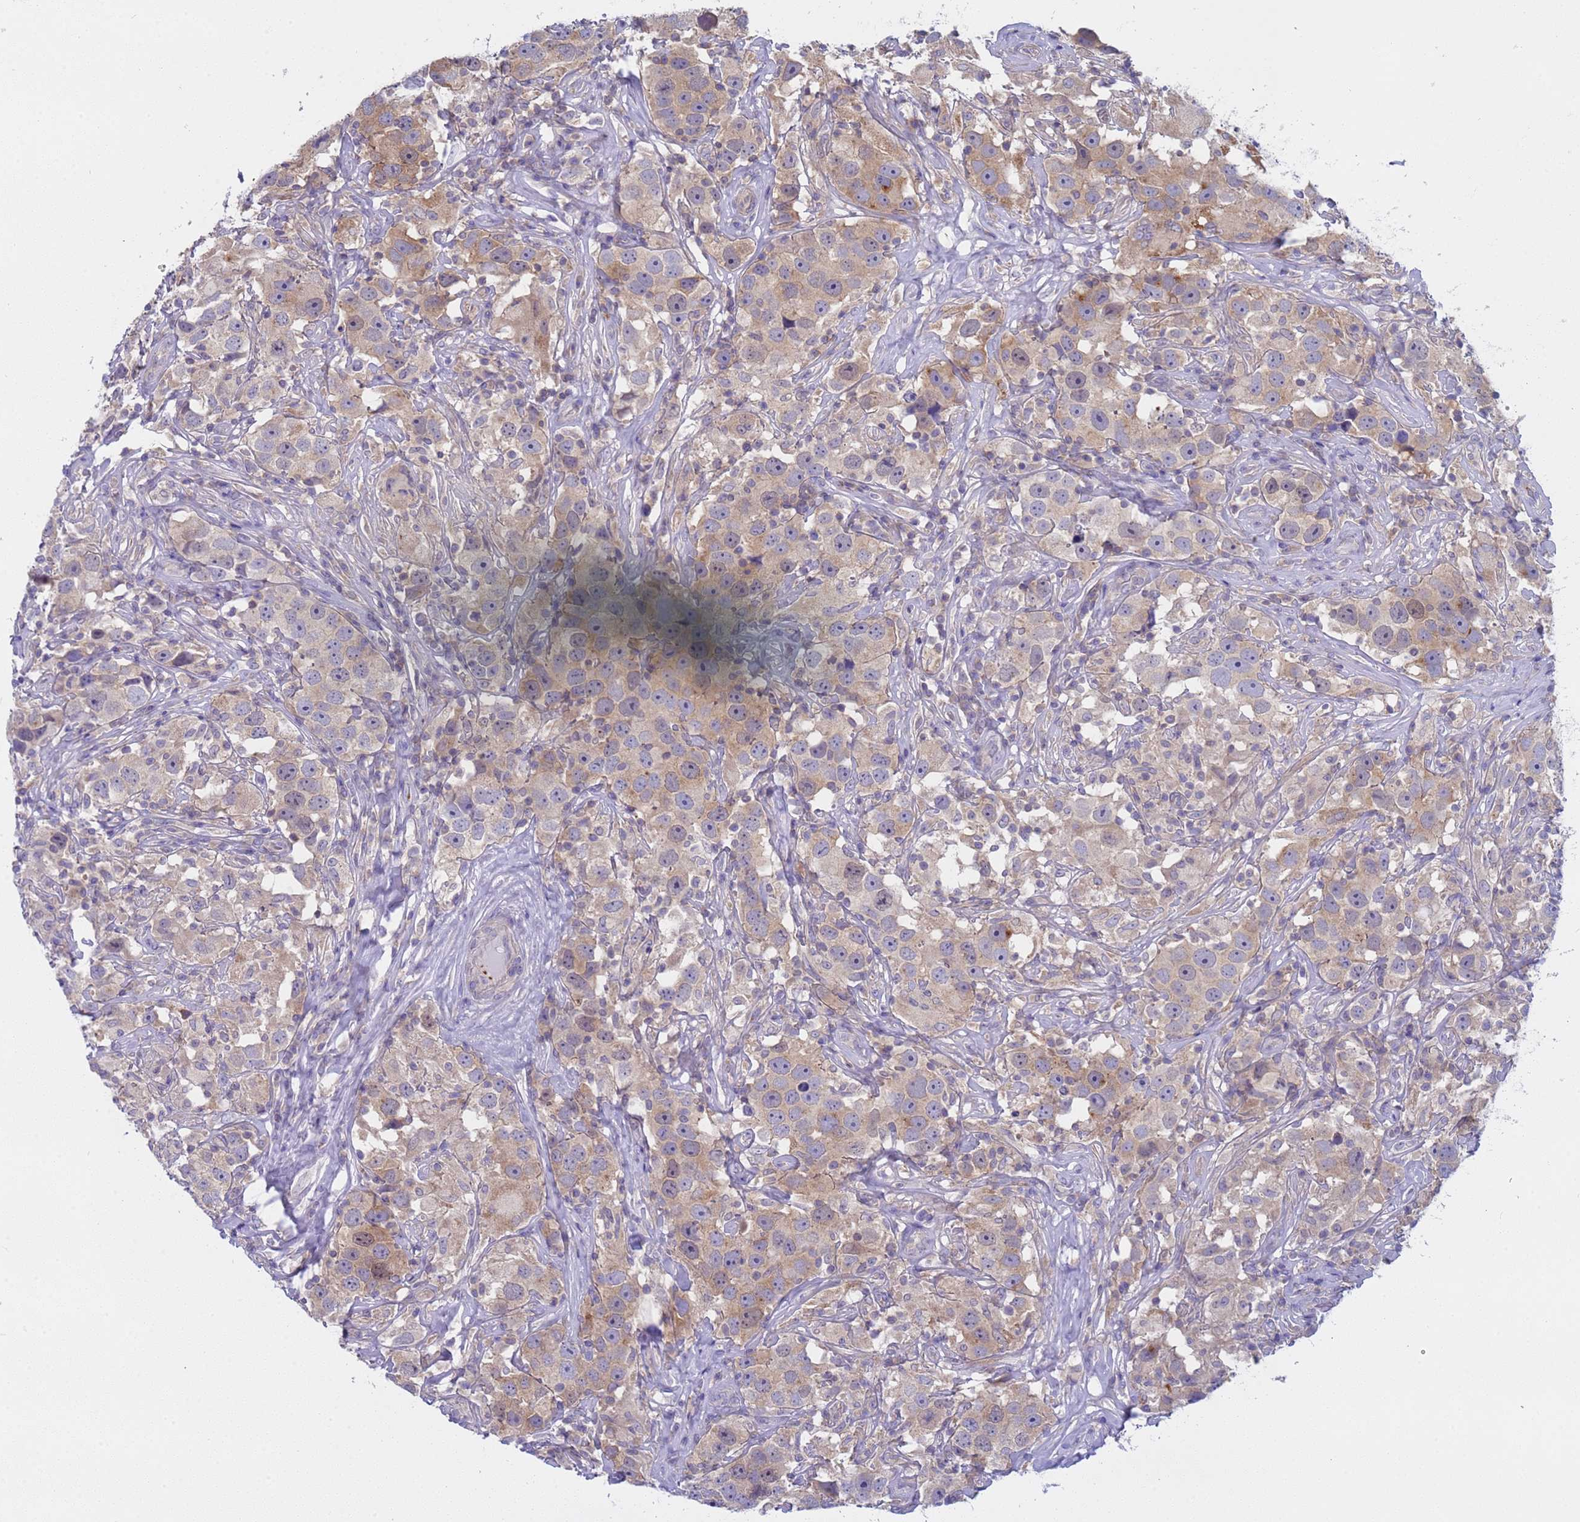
{"staining": {"intensity": "weak", "quantity": "25%-75%", "location": "cytoplasmic/membranous"}, "tissue": "testis cancer", "cell_type": "Tumor cells", "image_type": "cancer", "snomed": [{"axis": "morphology", "description": "Seminoma, NOS"}, {"axis": "topography", "description": "Testis"}], "caption": "Immunohistochemical staining of testis seminoma displays low levels of weak cytoplasmic/membranous expression in approximately 25%-75% of tumor cells.", "gene": "CAPN7", "patient": {"sex": "male", "age": 49}}